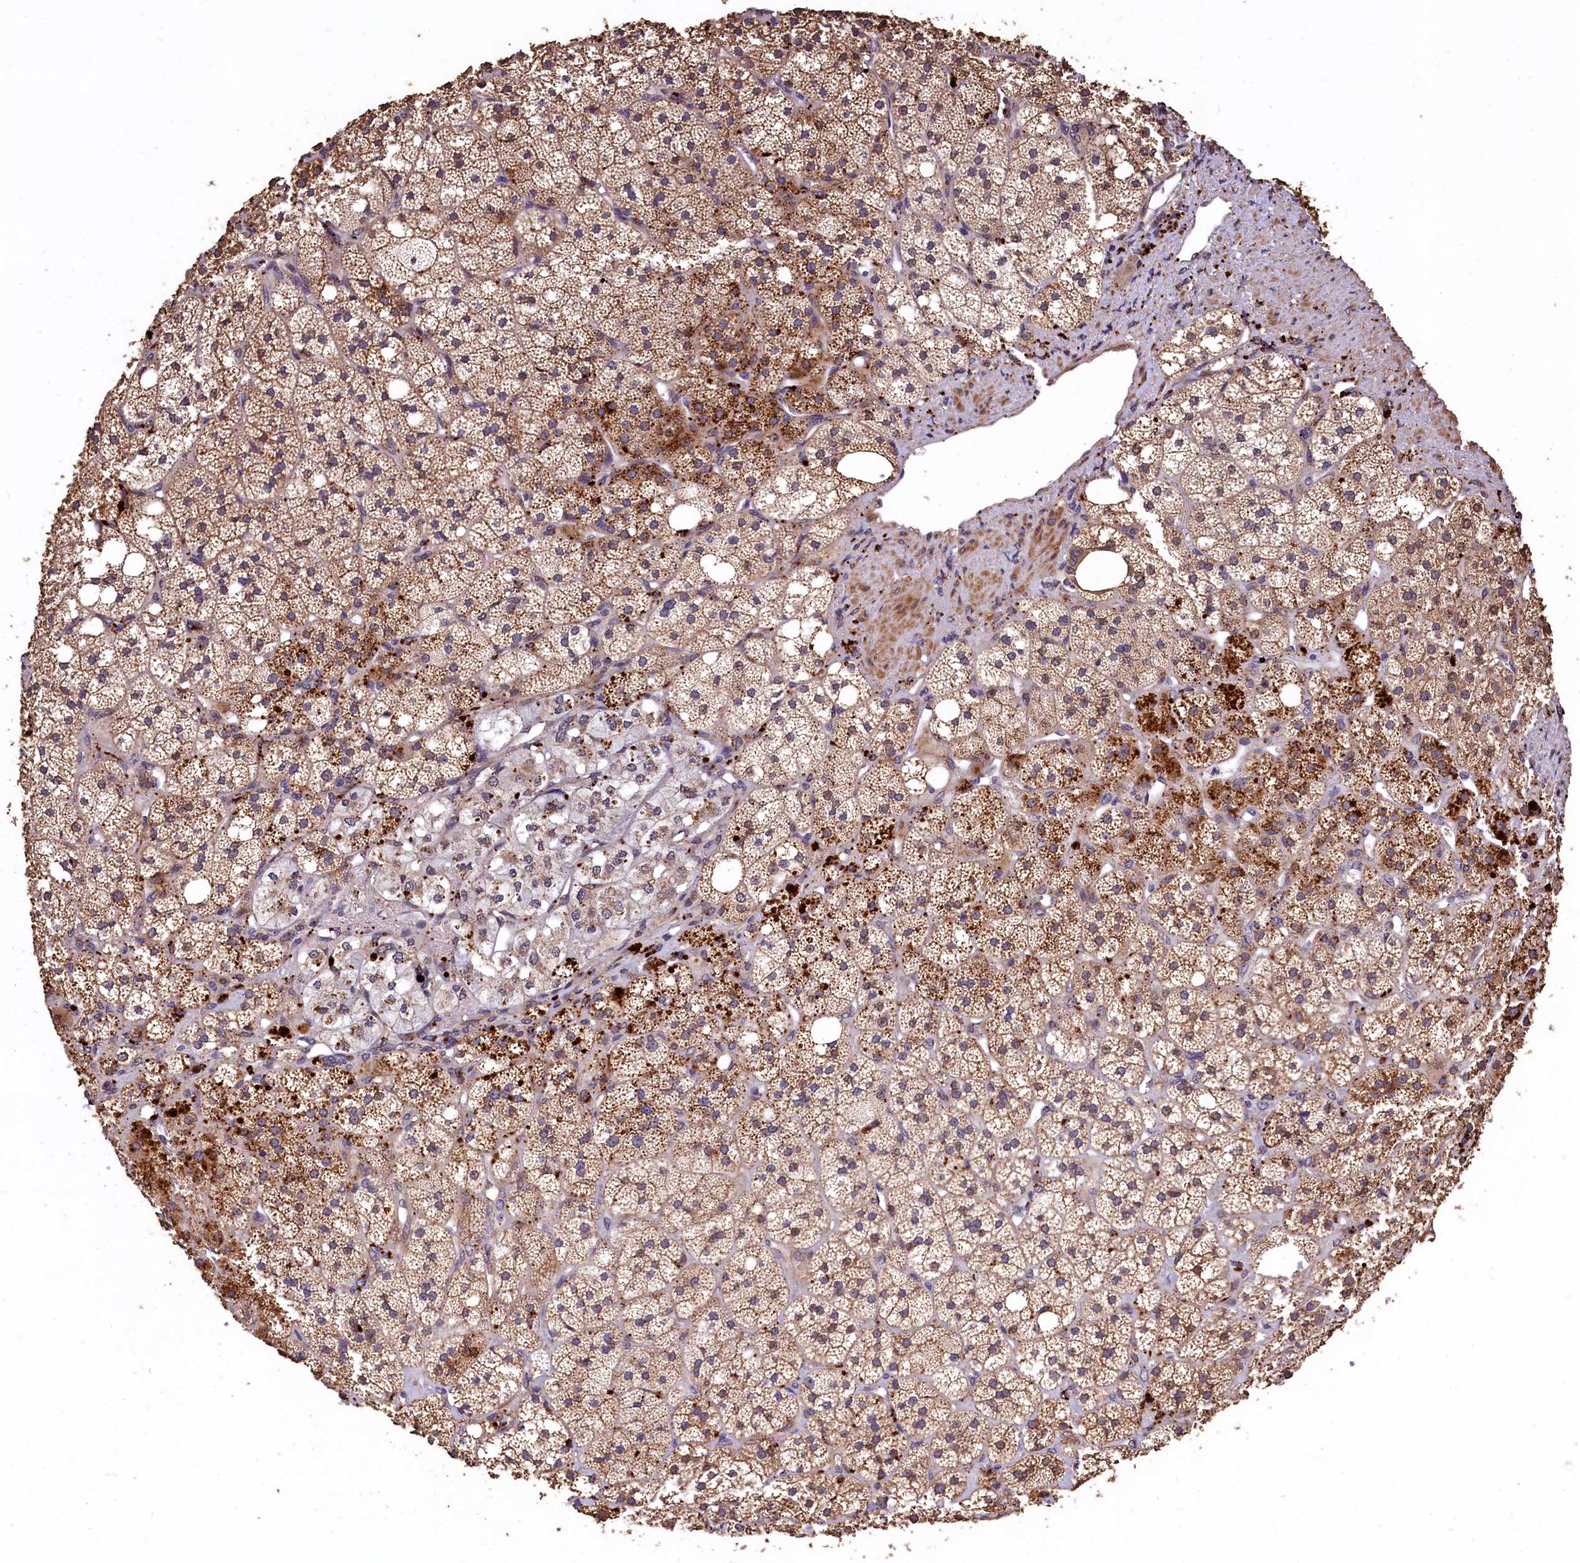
{"staining": {"intensity": "strong", "quantity": "25%-75%", "location": "cytoplasmic/membranous"}, "tissue": "adrenal gland", "cell_type": "Glandular cells", "image_type": "normal", "snomed": [{"axis": "morphology", "description": "Normal tissue, NOS"}, {"axis": "topography", "description": "Adrenal gland"}], "caption": "Brown immunohistochemical staining in benign human adrenal gland displays strong cytoplasmic/membranous staining in about 25%-75% of glandular cells.", "gene": "LSM4", "patient": {"sex": "male", "age": 61}}